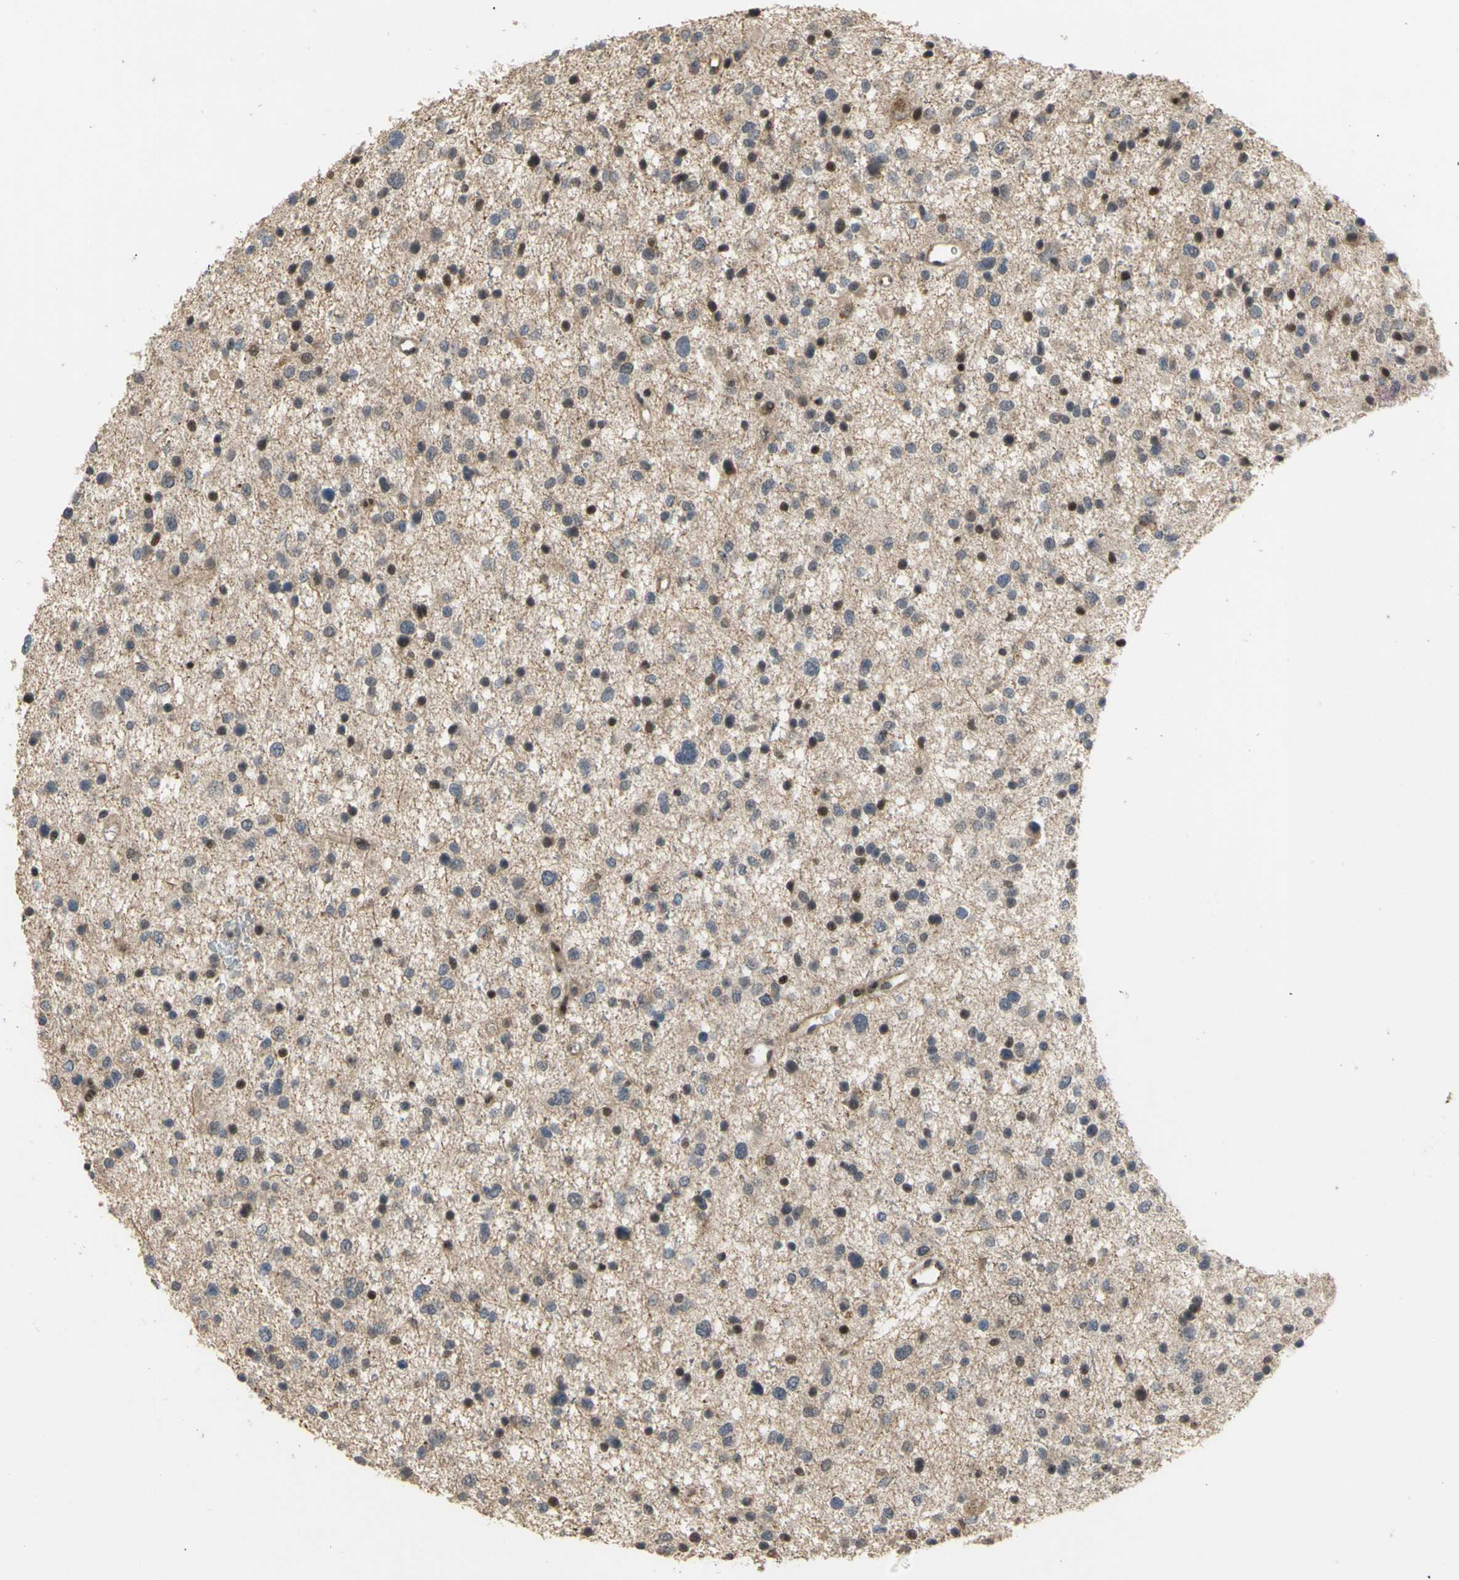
{"staining": {"intensity": "negative", "quantity": "none", "location": "none"}, "tissue": "glioma", "cell_type": "Tumor cells", "image_type": "cancer", "snomed": [{"axis": "morphology", "description": "Glioma, malignant, Low grade"}, {"axis": "topography", "description": "Brain"}], "caption": "Immunohistochemistry of human malignant low-grade glioma demonstrates no staining in tumor cells. (DAB immunohistochemistry with hematoxylin counter stain).", "gene": "GTF2E2", "patient": {"sex": "female", "age": 37}}